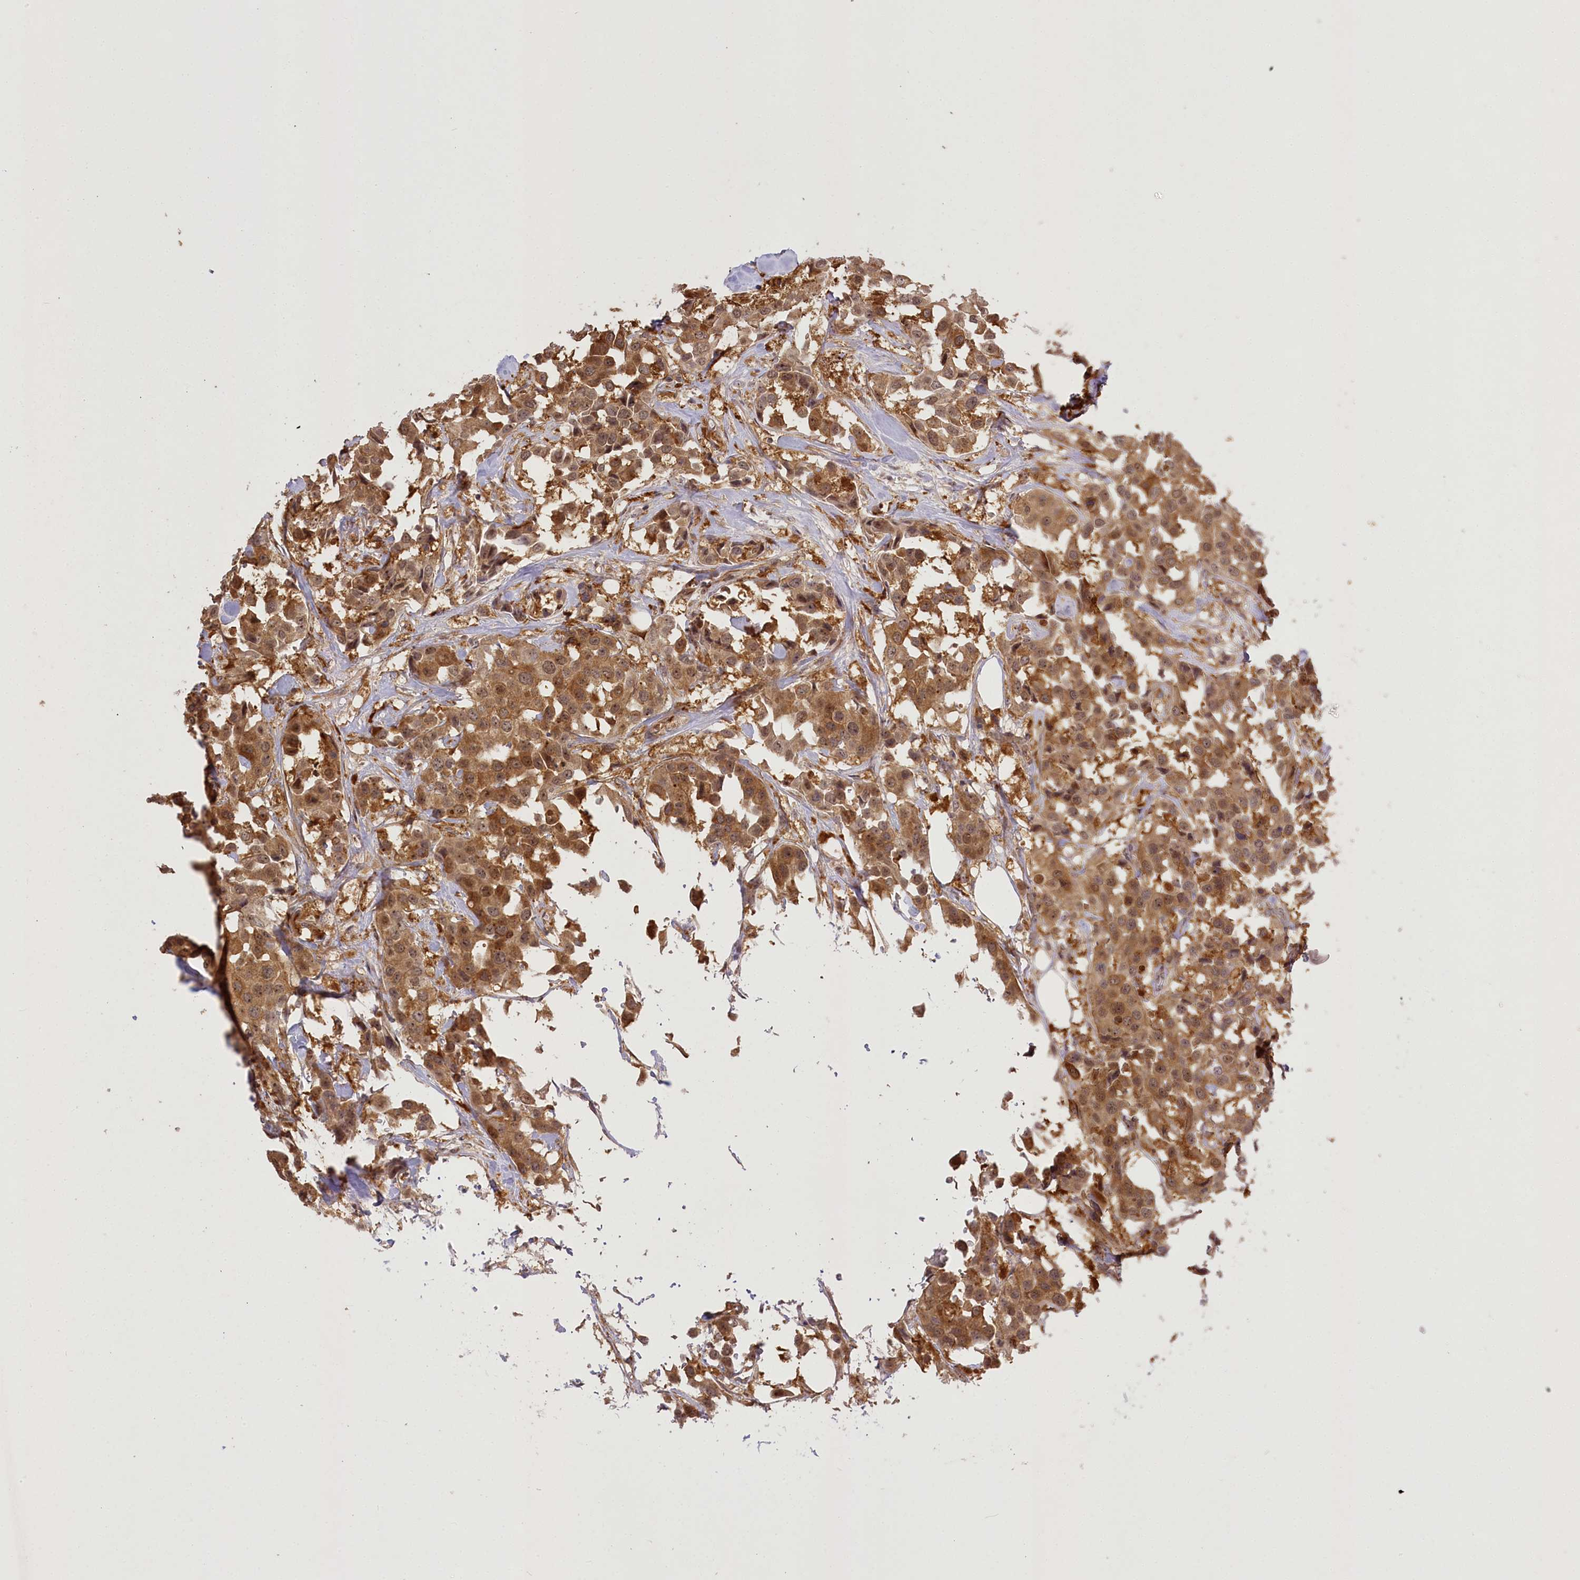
{"staining": {"intensity": "moderate", "quantity": ">75%", "location": "cytoplasmic/membranous"}, "tissue": "breast cancer", "cell_type": "Tumor cells", "image_type": "cancer", "snomed": [{"axis": "morphology", "description": "Duct carcinoma"}, {"axis": "topography", "description": "Breast"}], "caption": "About >75% of tumor cells in breast cancer show moderate cytoplasmic/membranous protein staining as visualized by brown immunohistochemical staining.", "gene": "SERGEF", "patient": {"sex": "female", "age": 80}}